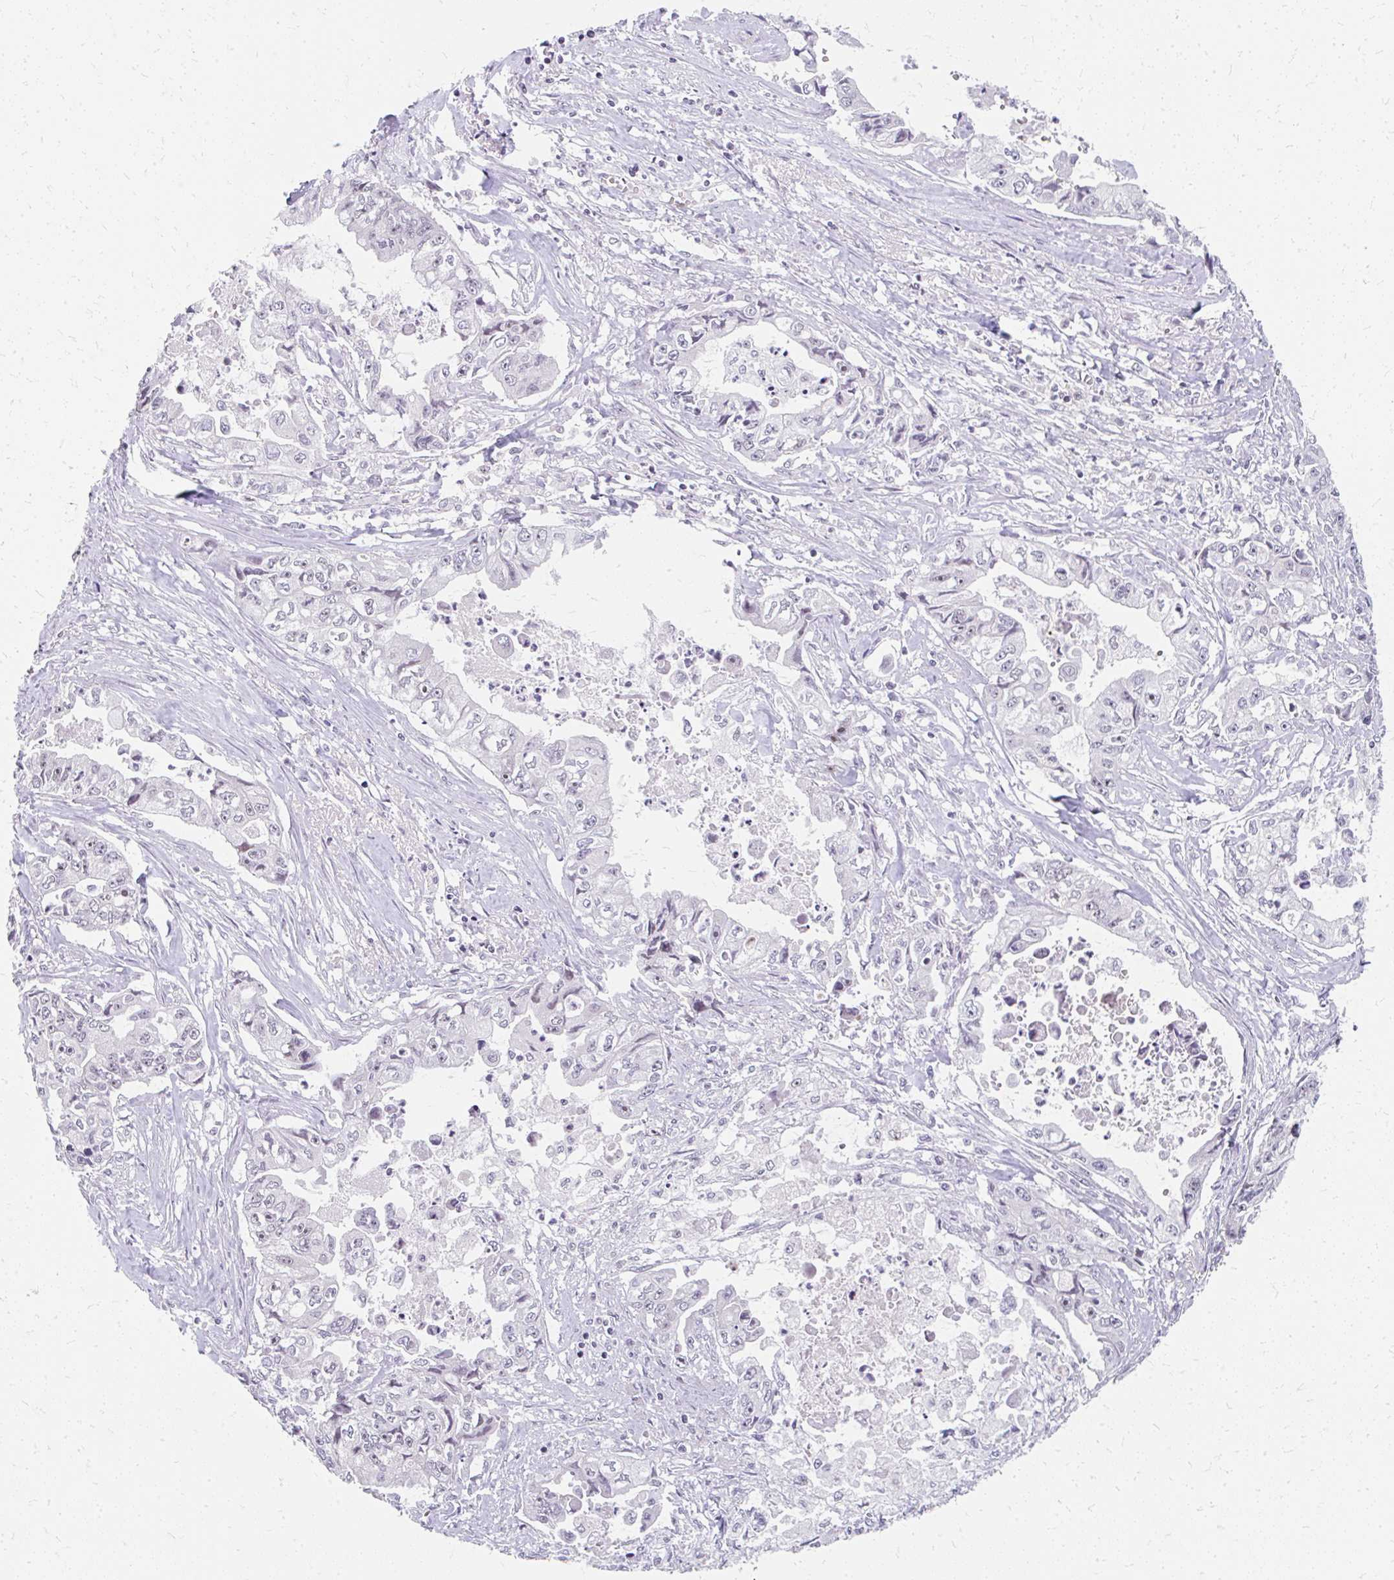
{"staining": {"intensity": "weak", "quantity": "<25%", "location": "nuclear"}, "tissue": "pancreatic cancer", "cell_type": "Tumor cells", "image_type": "cancer", "snomed": [{"axis": "morphology", "description": "Adenocarcinoma, NOS"}, {"axis": "topography", "description": "Pancreas"}], "caption": "This is a photomicrograph of immunohistochemistry staining of pancreatic cancer, which shows no expression in tumor cells.", "gene": "GTF2H1", "patient": {"sex": "male", "age": 66}}